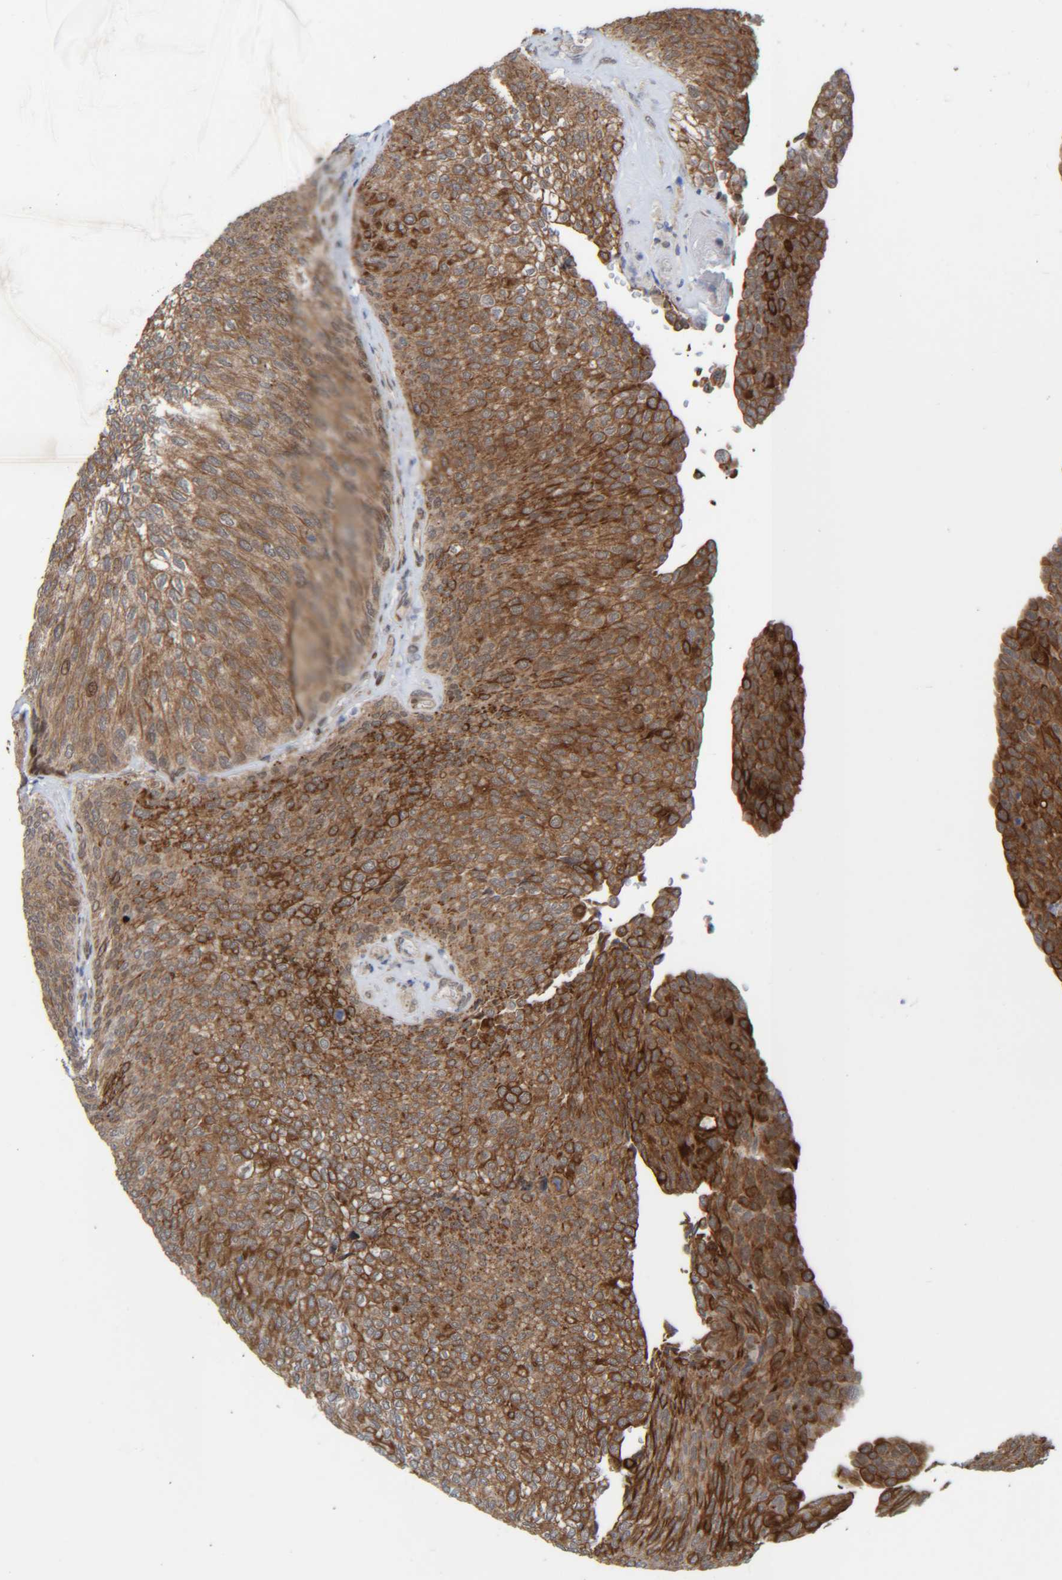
{"staining": {"intensity": "strong", "quantity": ">75%", "location": "cytoplasmic/membranous"}, "tissue": "urothelial cancer", "cell_type": "Tumor cells", "image_type": "cancer", "snomed": [{"axis": "morphology", "description": "Urothelial carcinoma, Low grade"}, {"axis": "topography", "description": "Urinary bladder"}], "caption": "DAB immunohistochemical staining of low-grade urothelial carcinoma reveals strong cytoplasmic/membranous protein staining in about >75% of tumor cells.", "gene": "CCDC57", "patient": {"sex": "female", "age": 79}}